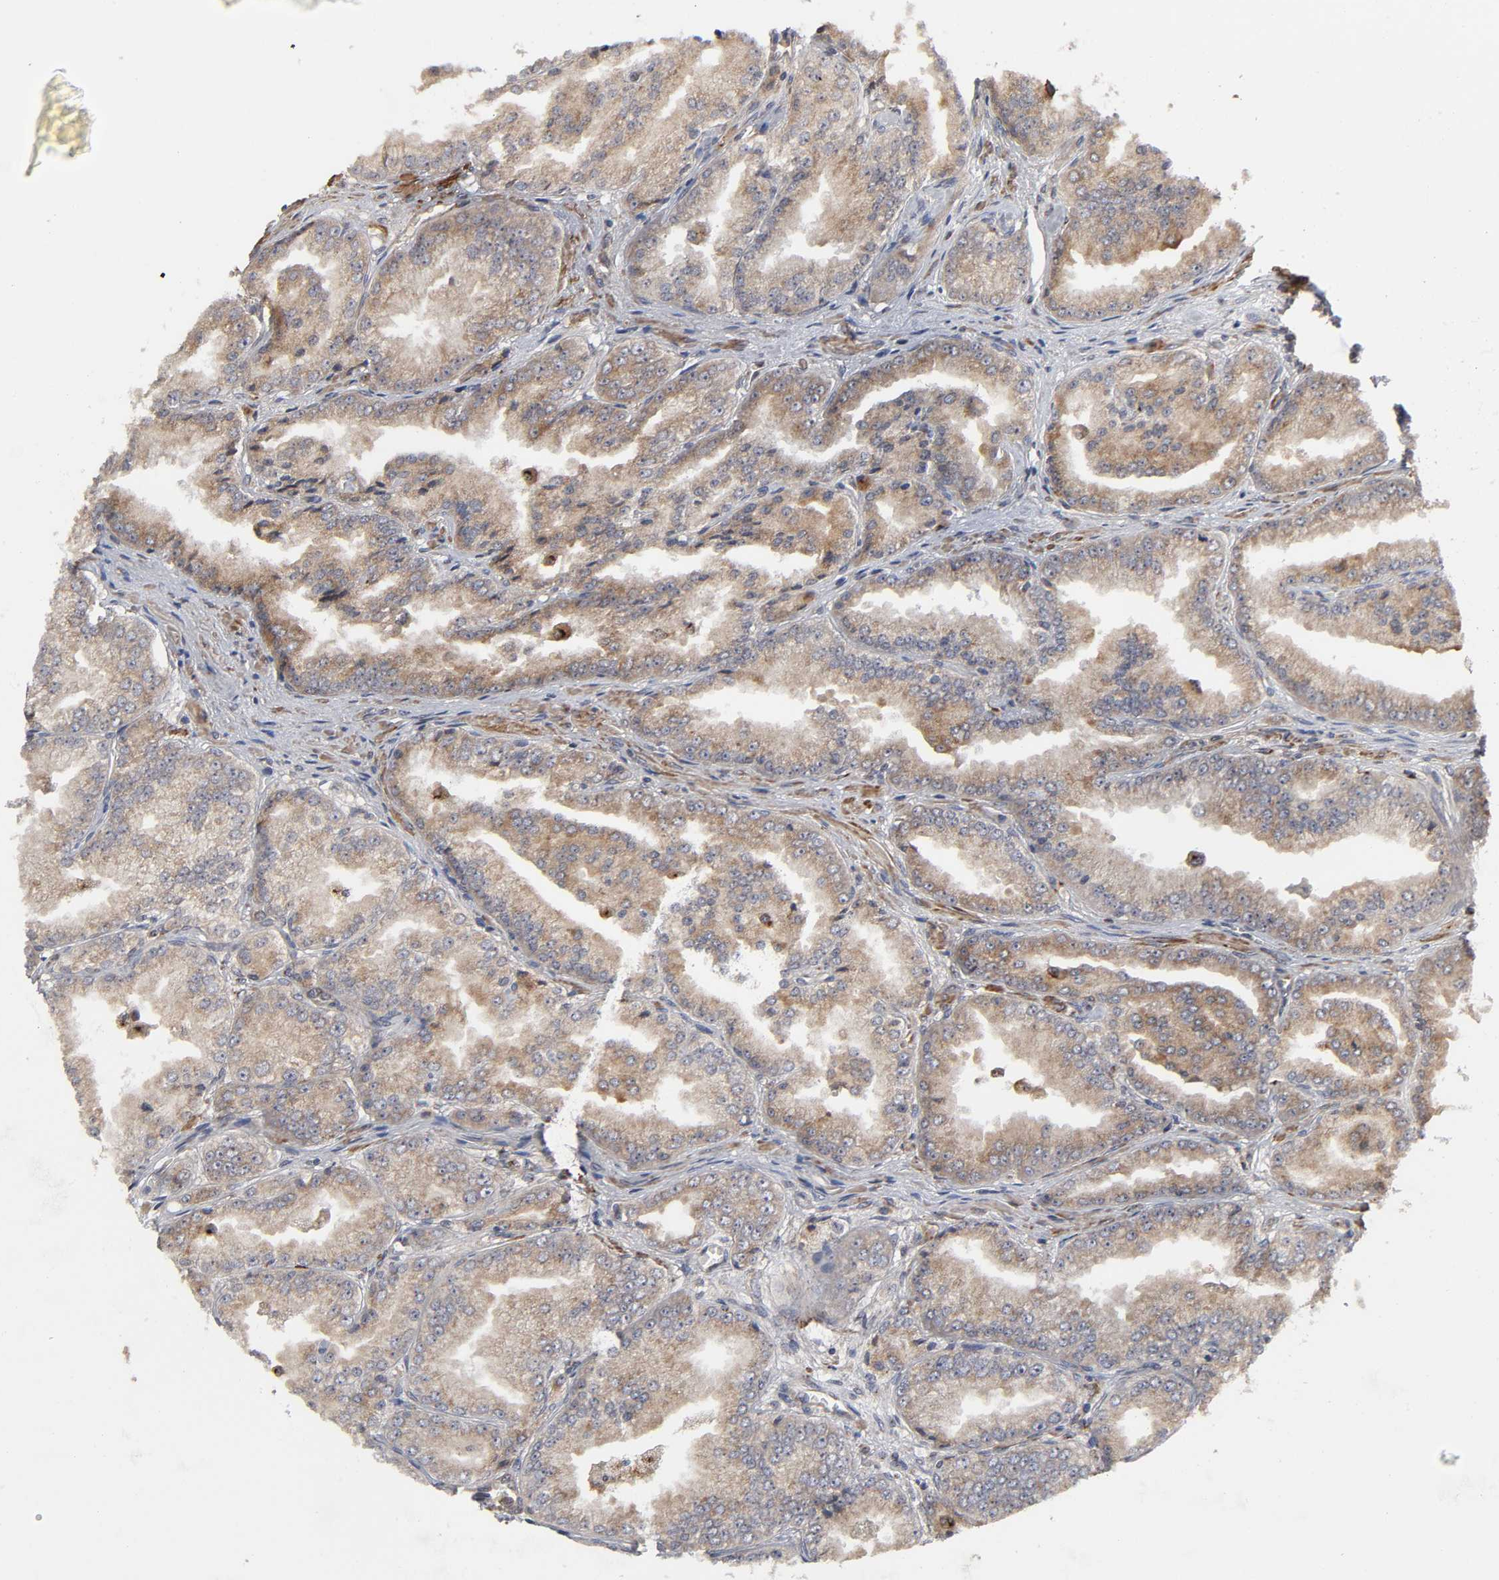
{"staining": {"intensity": "moderate", "quantity": ">75%", "location": "cytoplasmic/membranous"}, "tissue": "prostate cancer", "cell_type": "Tumor cells", "image_type": "cancer", "snomed": [{"axis": "morphology", "description": "Adenocarcinoma, High grade"}, {"axis": "topography", "description": "Prostate"}], "caption": "Protein staining demonstrates moderate cytoplasmic/membranous expression in about >75% of tumor cells in prostate cancer (adenocarcinoma (high-grade)). The protein is stained brown, and the nuclei are stained in blue (DAB (3,3'-diaminobenzidine) IHC with brightfield microscopy, high magnification).", "gene": "GNPTG", "patient": {"sex": "male", "age": 61}}